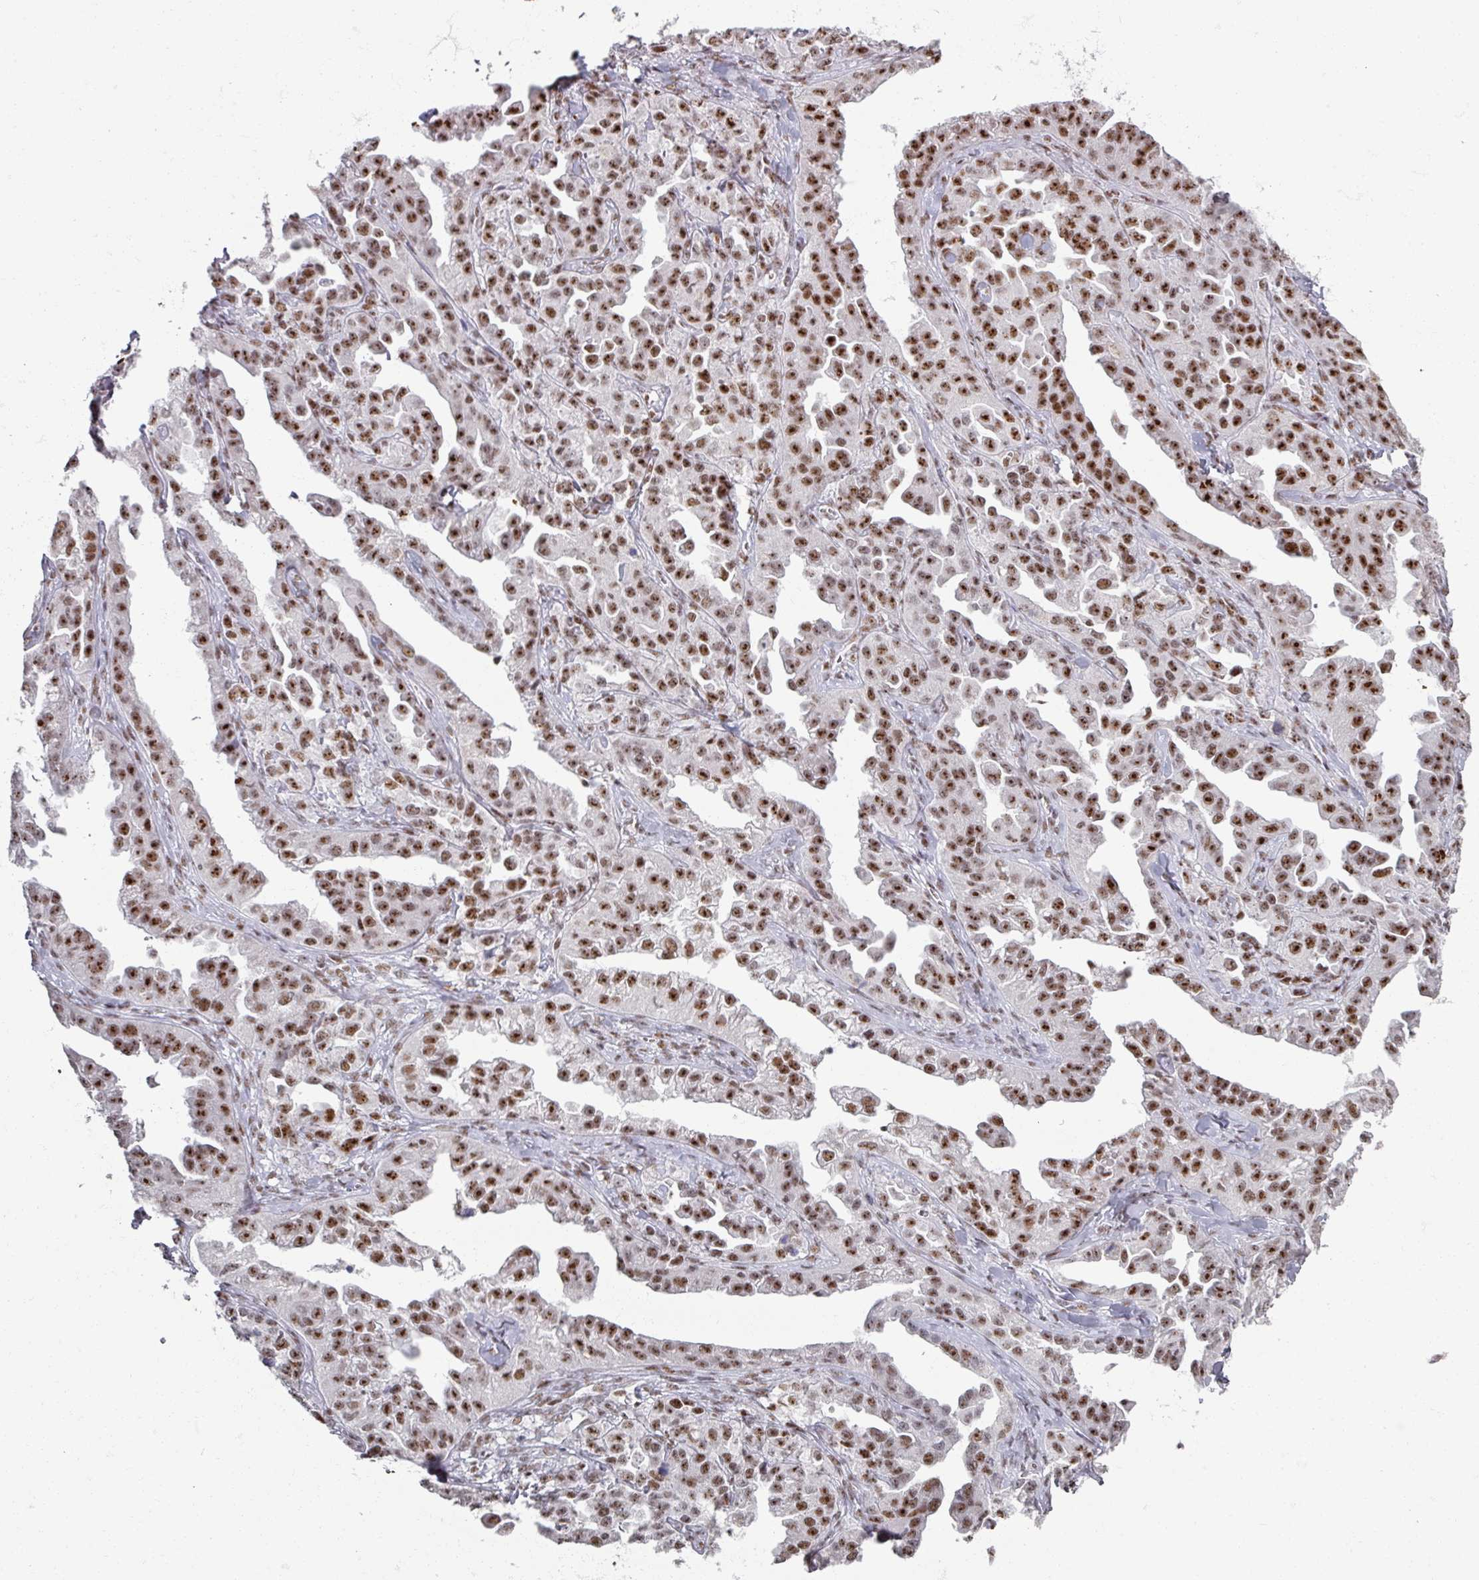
{"staining": {"intensity": "strong", "quantity": ">75%", "location": "nuclear"}, "tissue": "ovarian cancer", "cell_type": "Tumor cells", "image_type": "cancer", "snomed": [{"axis": "morphology", "description": "Cystadenocarcinoma, serous, NOS"}, {"axis": "topography", "description": "Ovary"}], "caption": "Brown immunohistochemical staining in human ovarian cancer (serous cystadenocarcinoma) demonstrates strong nuclear positivity in about >75% of tumor cells.", "gene": "ADAR", "patient": {"sex": "female", "age": 75}}